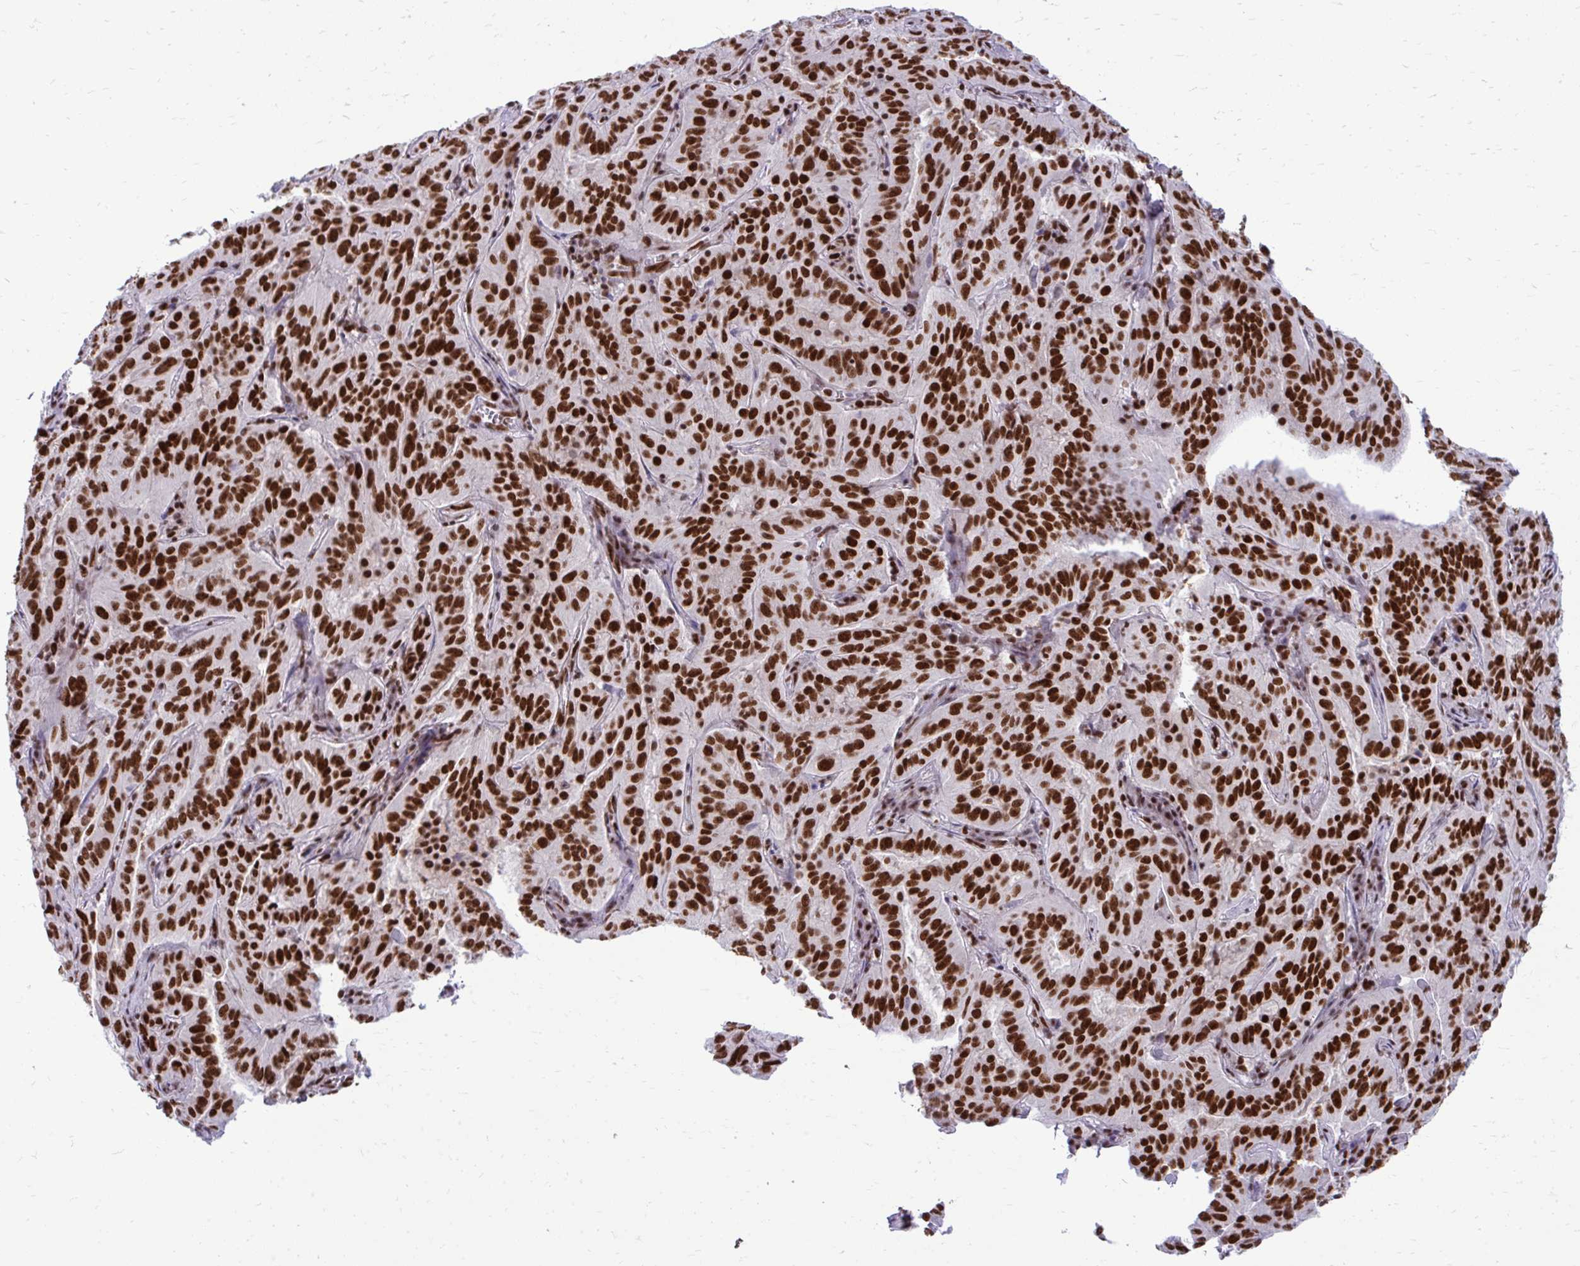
{"staining": {"intensity": "strong", "quantity": ">75%", "location": "nuclear"}, "tissue": "pancreatic cancer", "cell_type": "Tumor cells", "image_type": "cancer", "snomed": [{"axis": "morphology", "description": "Adenocarcinoma, NOS"}, {"axis": "topography", "description": "Pancreas"}], "caption": "DAB (3,3'-diaminobenzidine) immunohistochemical staining of adenocarcinoma (pancreatic) displays strong nuclear protein staining in approximately >75% of tumor cells.", "gene": "CDYL", "patient": {"sex": "male", "age": 63}}